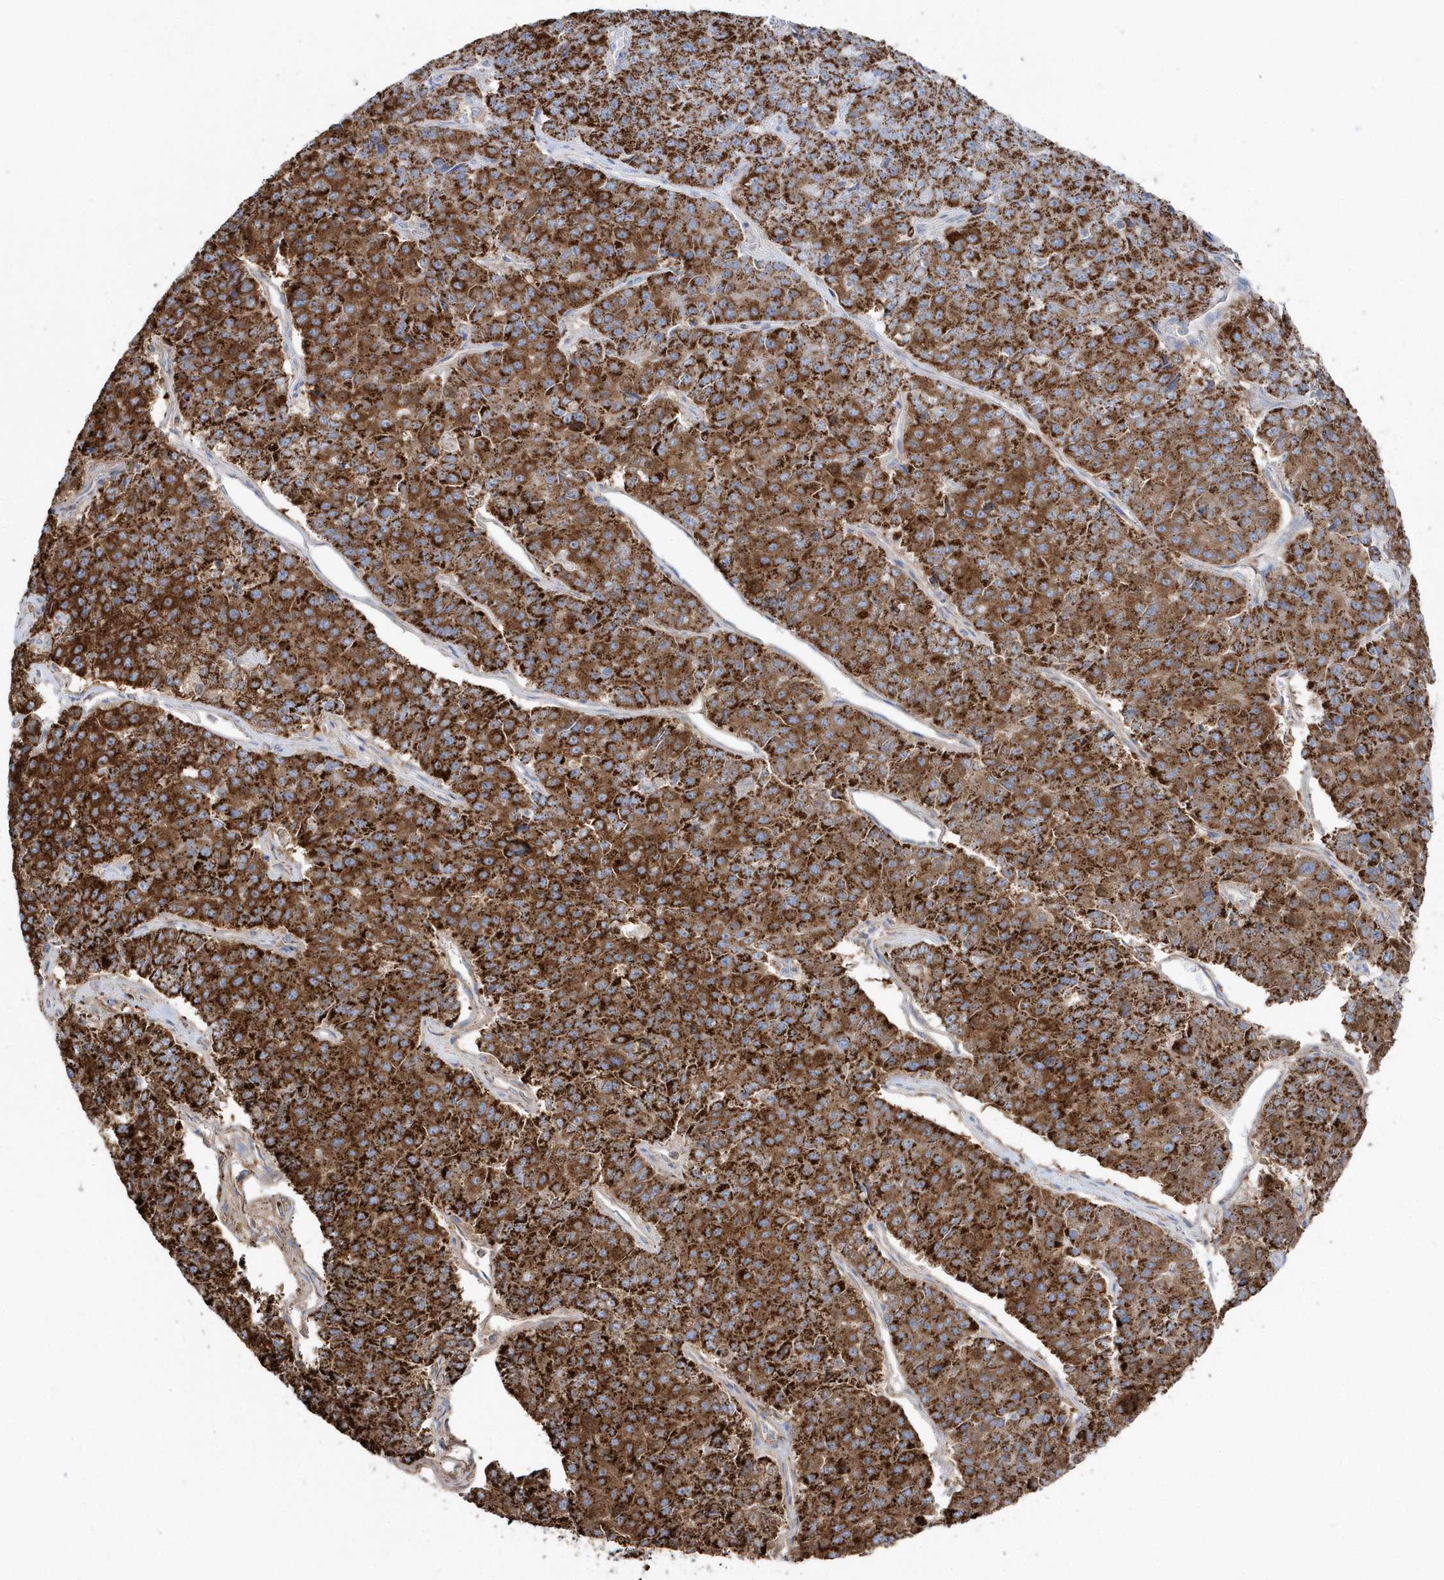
{"staining": {"intensity": "strong", "quantity": ">75%", "location": "cytoplasmic/membranous"}, "tissue": "pancreatic cancer", "cell_type": "Tumor cells", "image_type": "cancer", "snomed": [{"axis": "morphology", "description": "Adenocarcinoma, NOS"}, {"axis": "topography", "description": "Pancreas"}], "caption": "High-magnification brightfield microscopy of pancreatic adenocarcinoma stained with DAB (3,3'-diaminobenzidine) (brown) and counterstained with hematoxylin (blue). tumor cells exhibit strong cytoplasmic/membranous staining is present in about>75% of cells.", "gene": "TMCO6", "patient": {"sex": "male", "age": 50}}